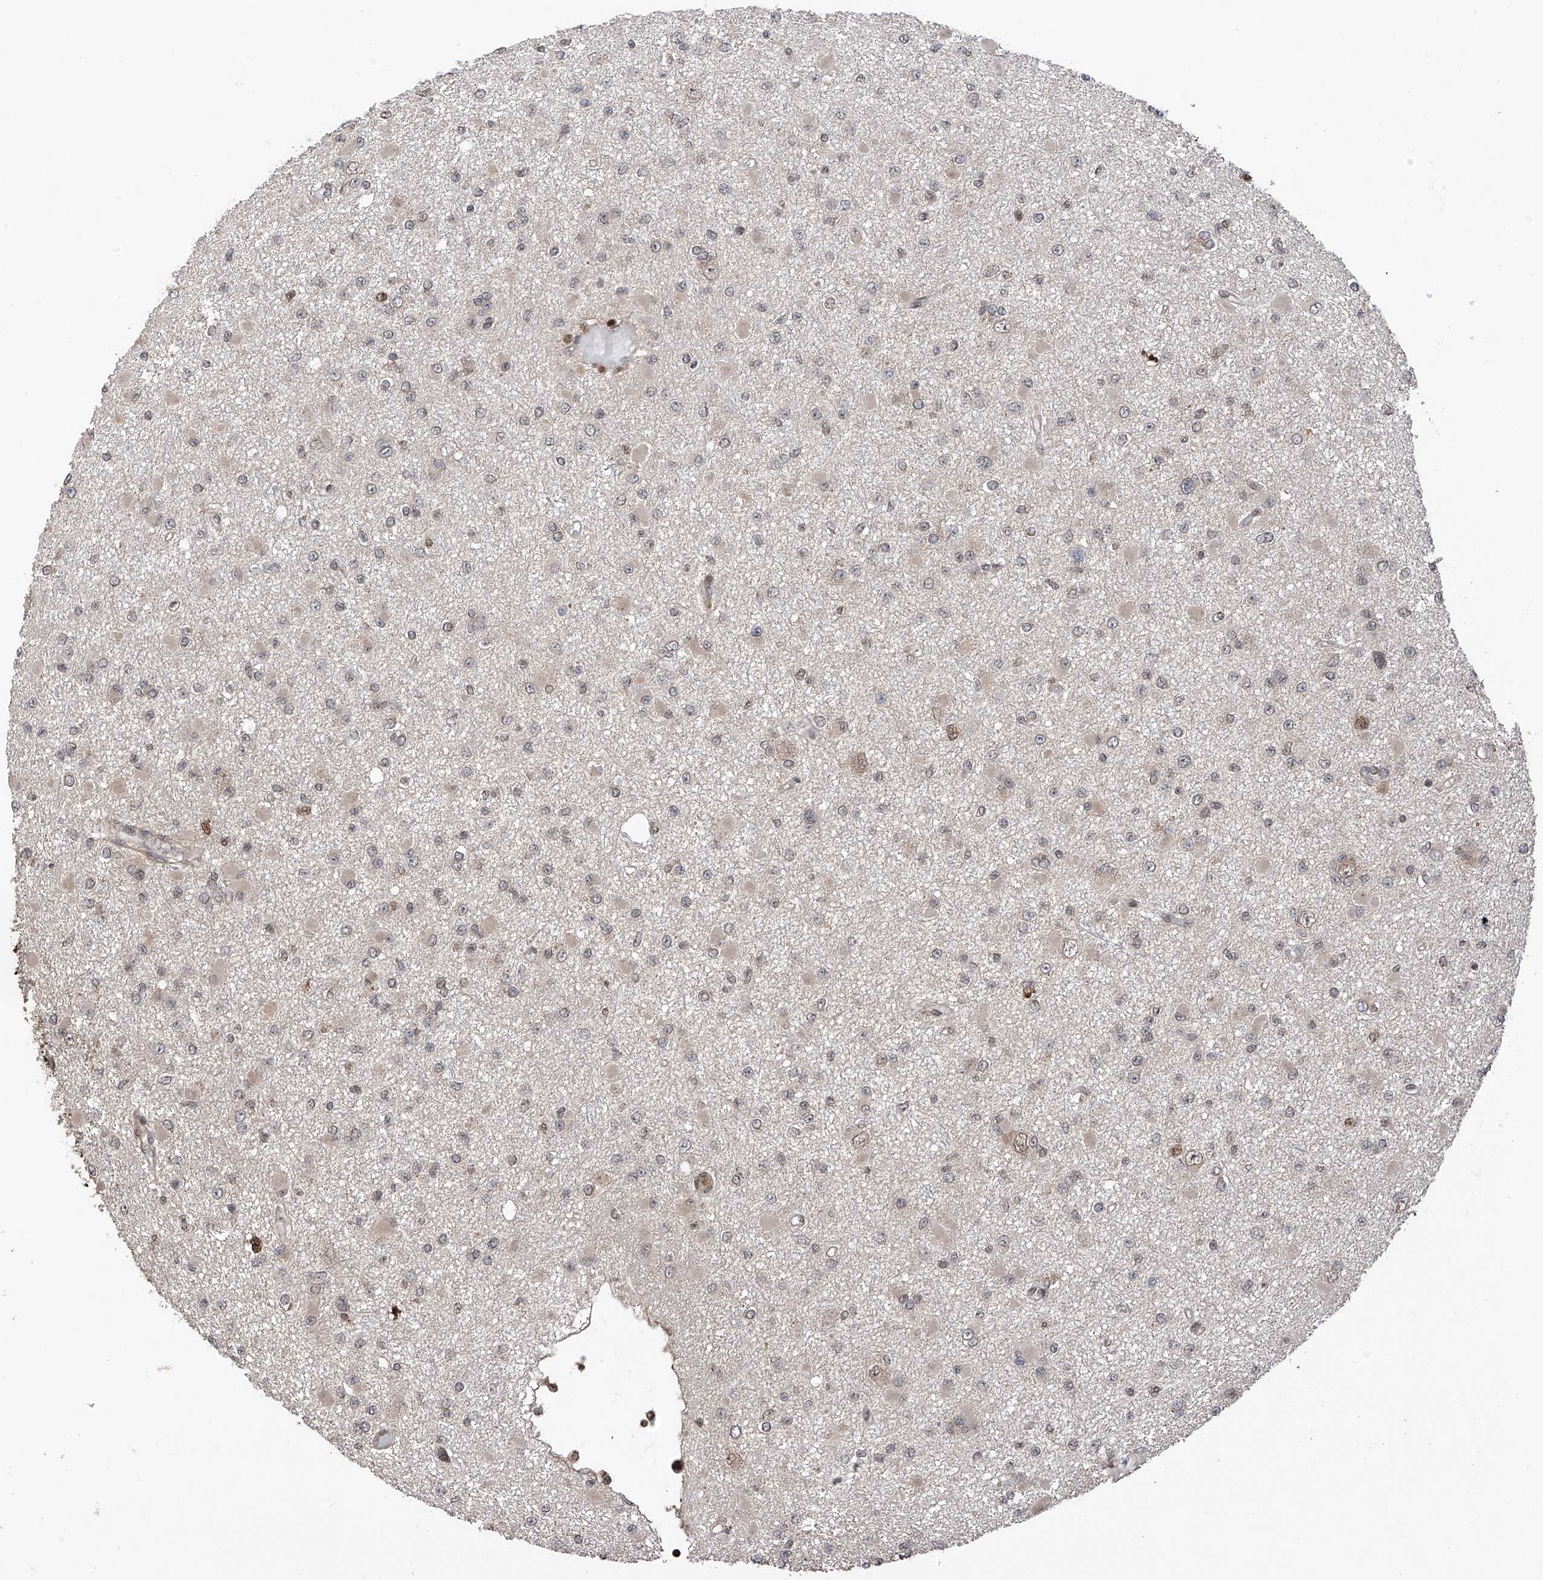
{"staining": {"intensity": "weak", "quantity": "<25%", "location": "nuclear"}, "tissue": "glioma", "cell_type": "Tumor cells", "image_type": "cancer", "snomed": [{"axis": "morphology", "description": "Glioma, malignant, Low grade"}, {"axis": "topography", "description": "Brain"}], "caption": "A micrograph of human malignant glioma (low-grade) is negative for staining in tumor cells.", "gene": "DNAJC9", "patient": {"sex": "female", "age": 22}}